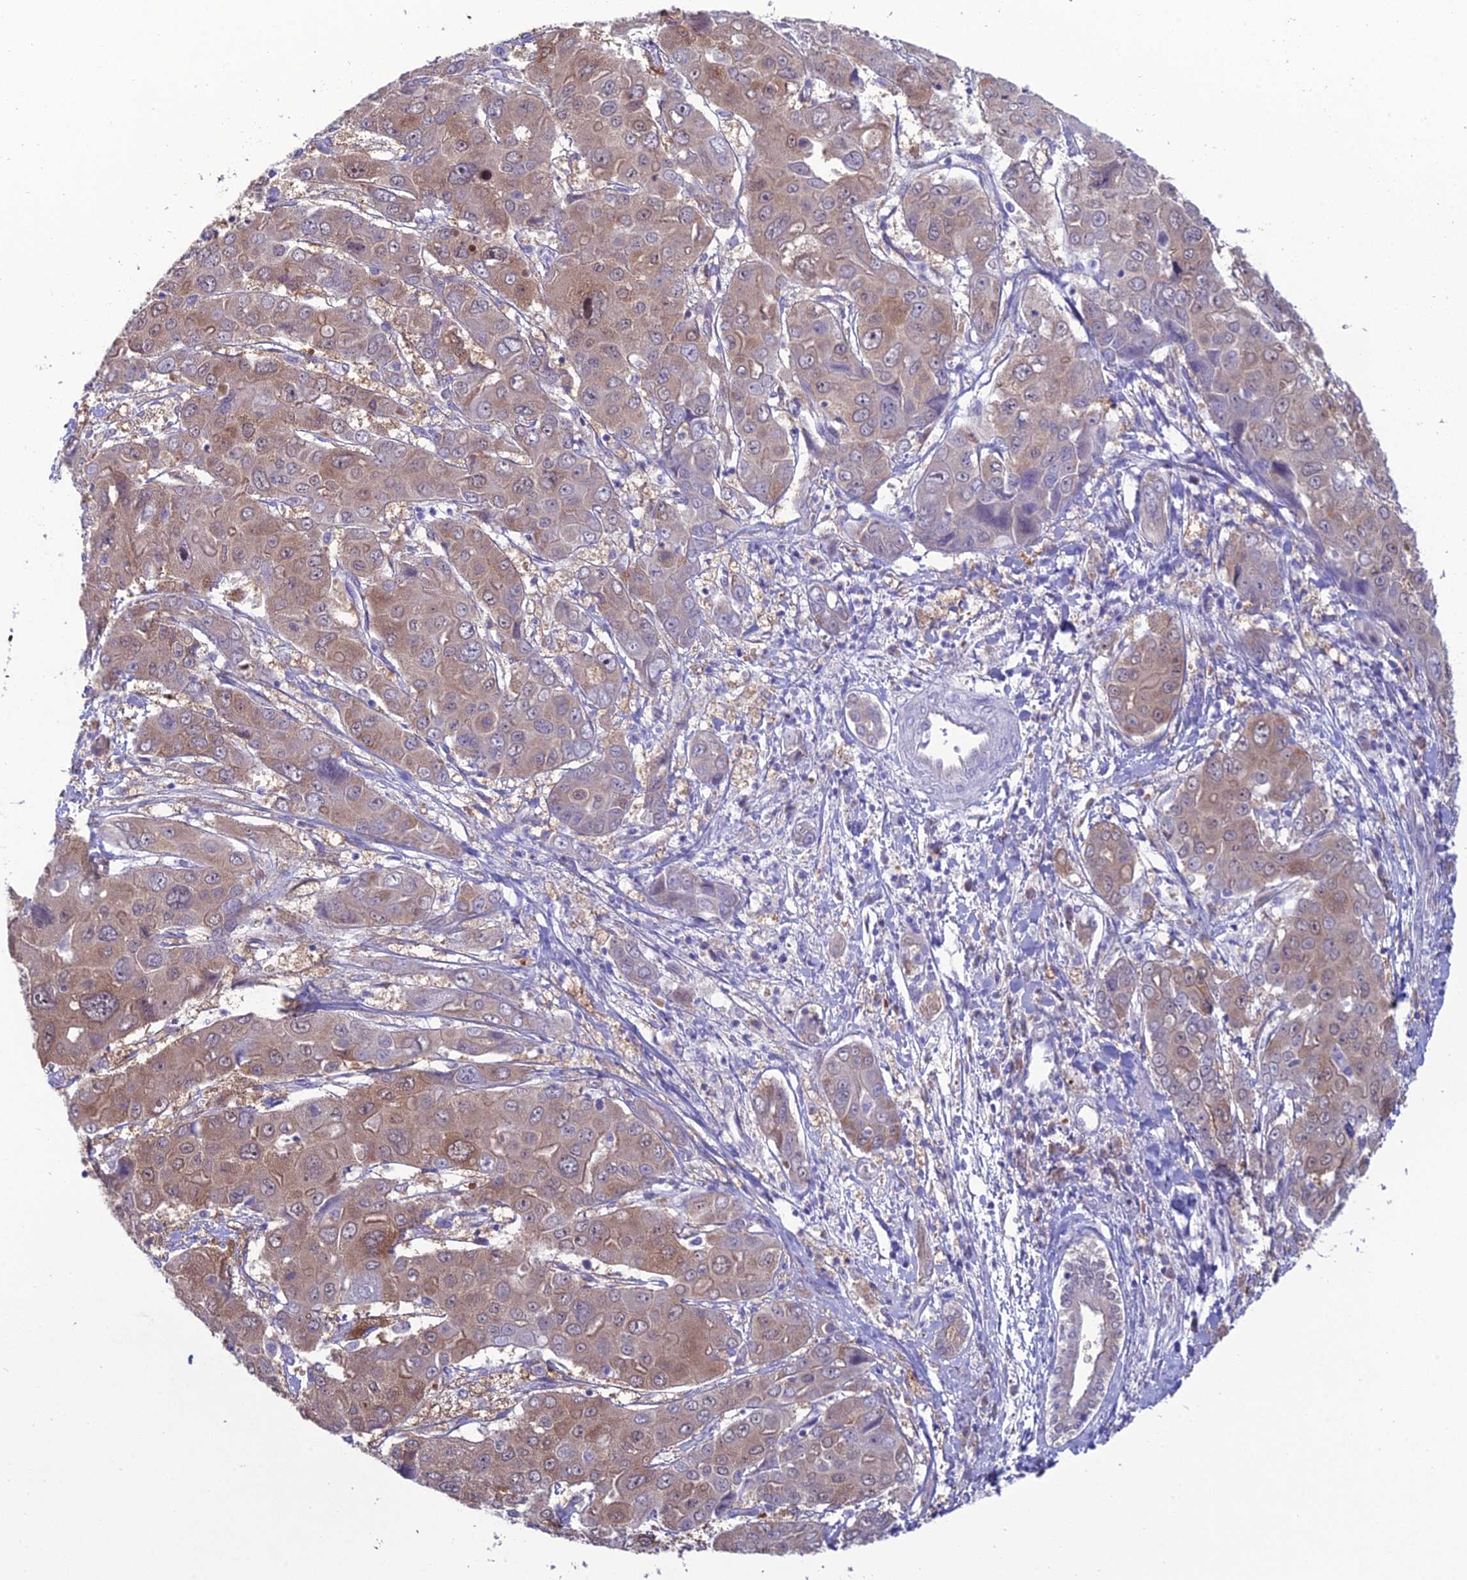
{"staining": {"intensity": "moderate", "quantity": "<25%", "location": "cytoplasmic/membranous,nuclear"}, "tissue": "liver cancer", "cell_type": "Tumor cells", "image_type": "cancer", "snomed": [{"axis": "morphology", "description": "Cholangiocarcinoma"}, {"axis": "topography", "description": "Liver"}], "caption": "Liver cancer was stained to show a protein in brown. There is low levels of moderate cytoplasmic/membranous and nuclear staining in approximately <25% of tumor cells. The staining is performed using DAB (3,3'-diaminobenzidine) brown chromogen to label protein expression. The nuclei are counter-stained blue using hematoxylin.", "gene": "GNPNAT1", "patient": {"sex": "male", "age": 67}}